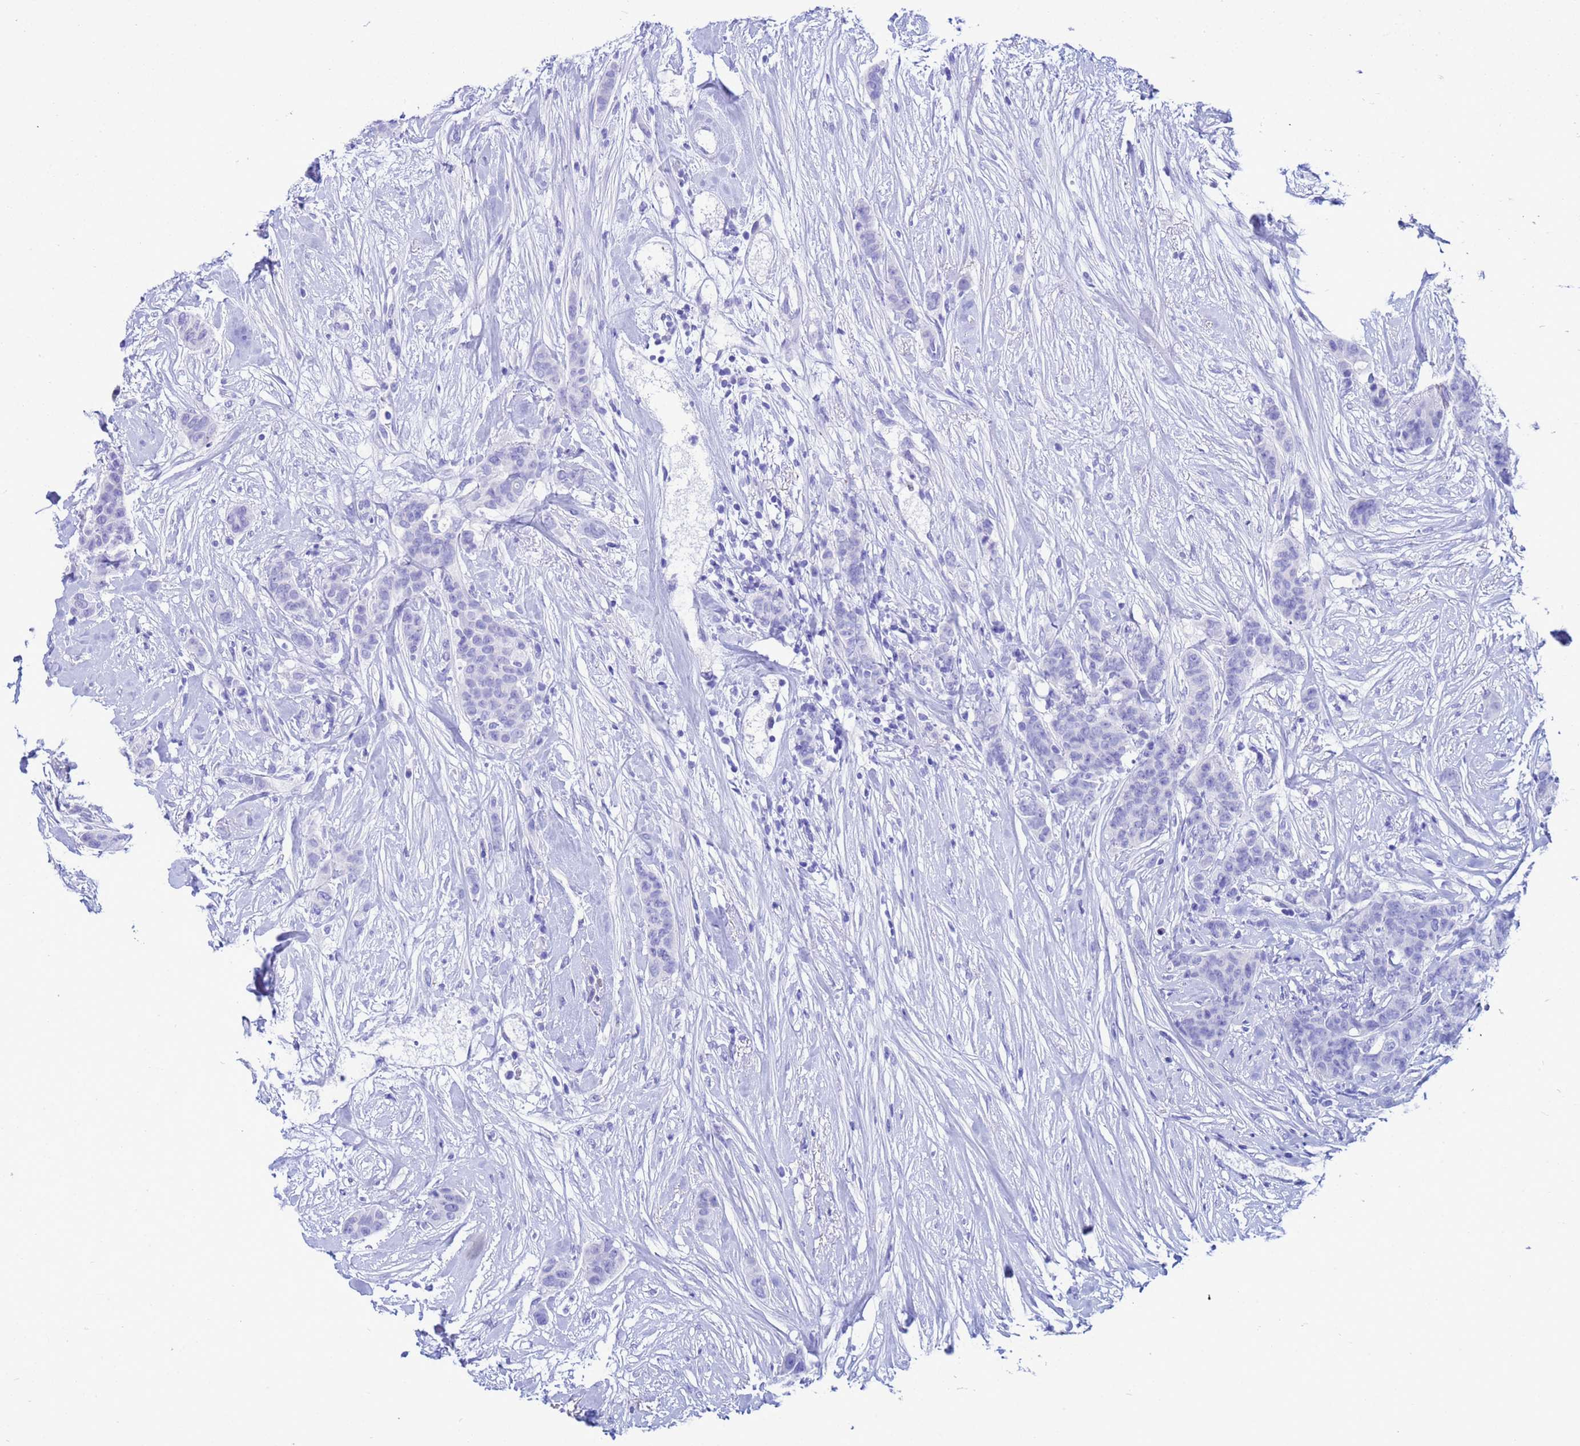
{"staining": {"intensity": "negative", "quantity": "none", "location": "none"}, "tissue": "breast cancer", "cell_type": "Tumor cells", "image_type": "cancer", "snomed": [{"axis": "morphology", "description": "Duct carcinoma"}, {"axis": "topography", "description": "Breast"}], "caption": "Immunohistochemistry (IHC) of human breast cancer exhibits no staining in tumor cells.", "gene": "AKR1C2", "patient": {"sex": "female", "age": 40}}